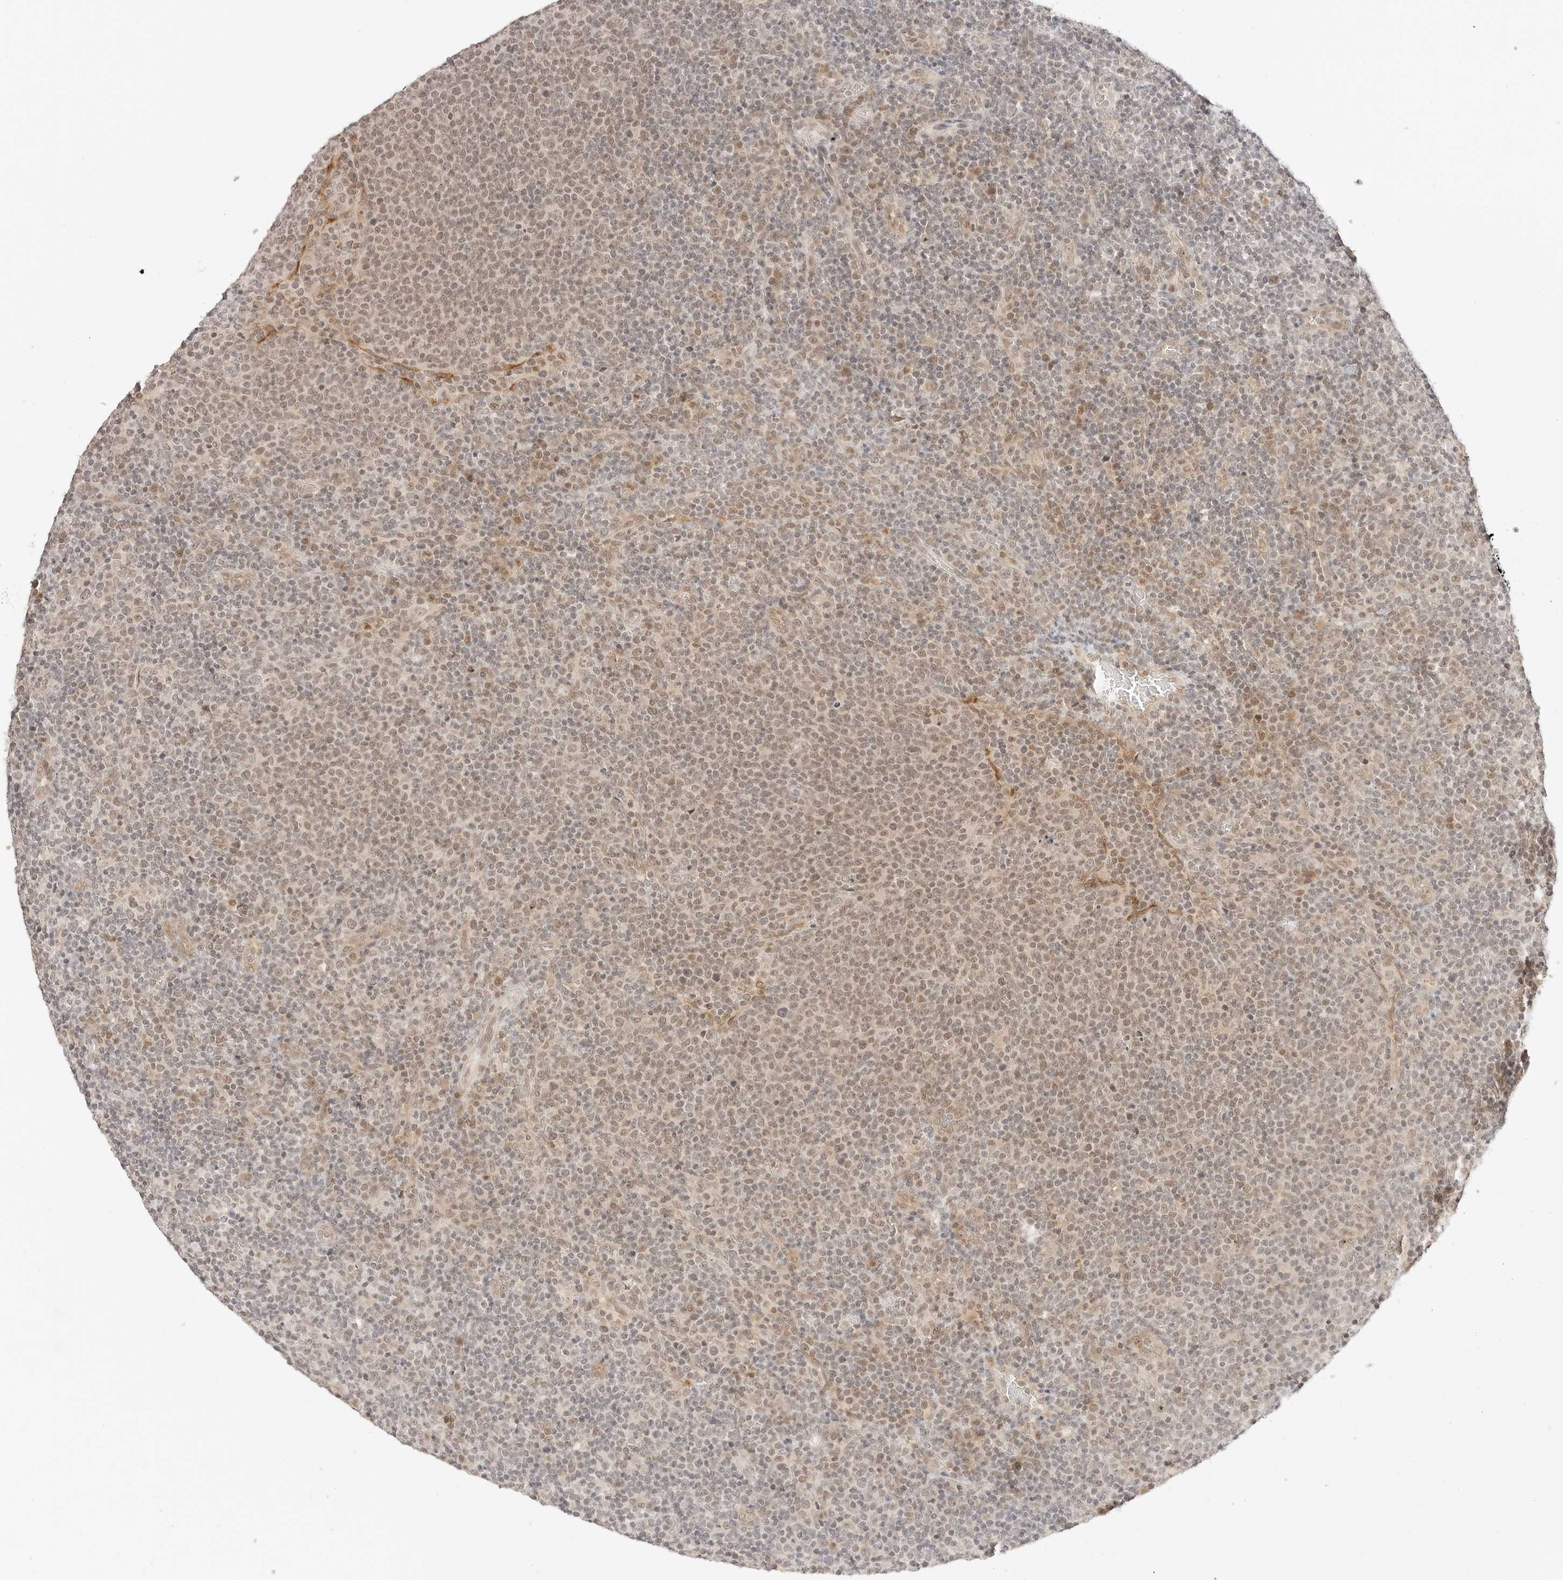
{"staining": {"intensity": "moderate", "quantity": "25%-75%", "location": "nuclear"}, "tissue": "lymphoma", "cell_type": "Tumor cells", "image_type": "cancer", "snomed": [{"axis": "morphology", "description": "Malignant lymphoma, non-Hodgkin's type, High grade"}, {"axis": "topography", "description": "Lymph node"}], "caption": "This photomicrograph displays immunohistochemistry (IHC) staining of lymphoma, with medium moderate nuclear positivity in about 25%-75% of tumor cells.", "gene": "RPS6KL1", "patient": {"sex": "male", "age": 61}}